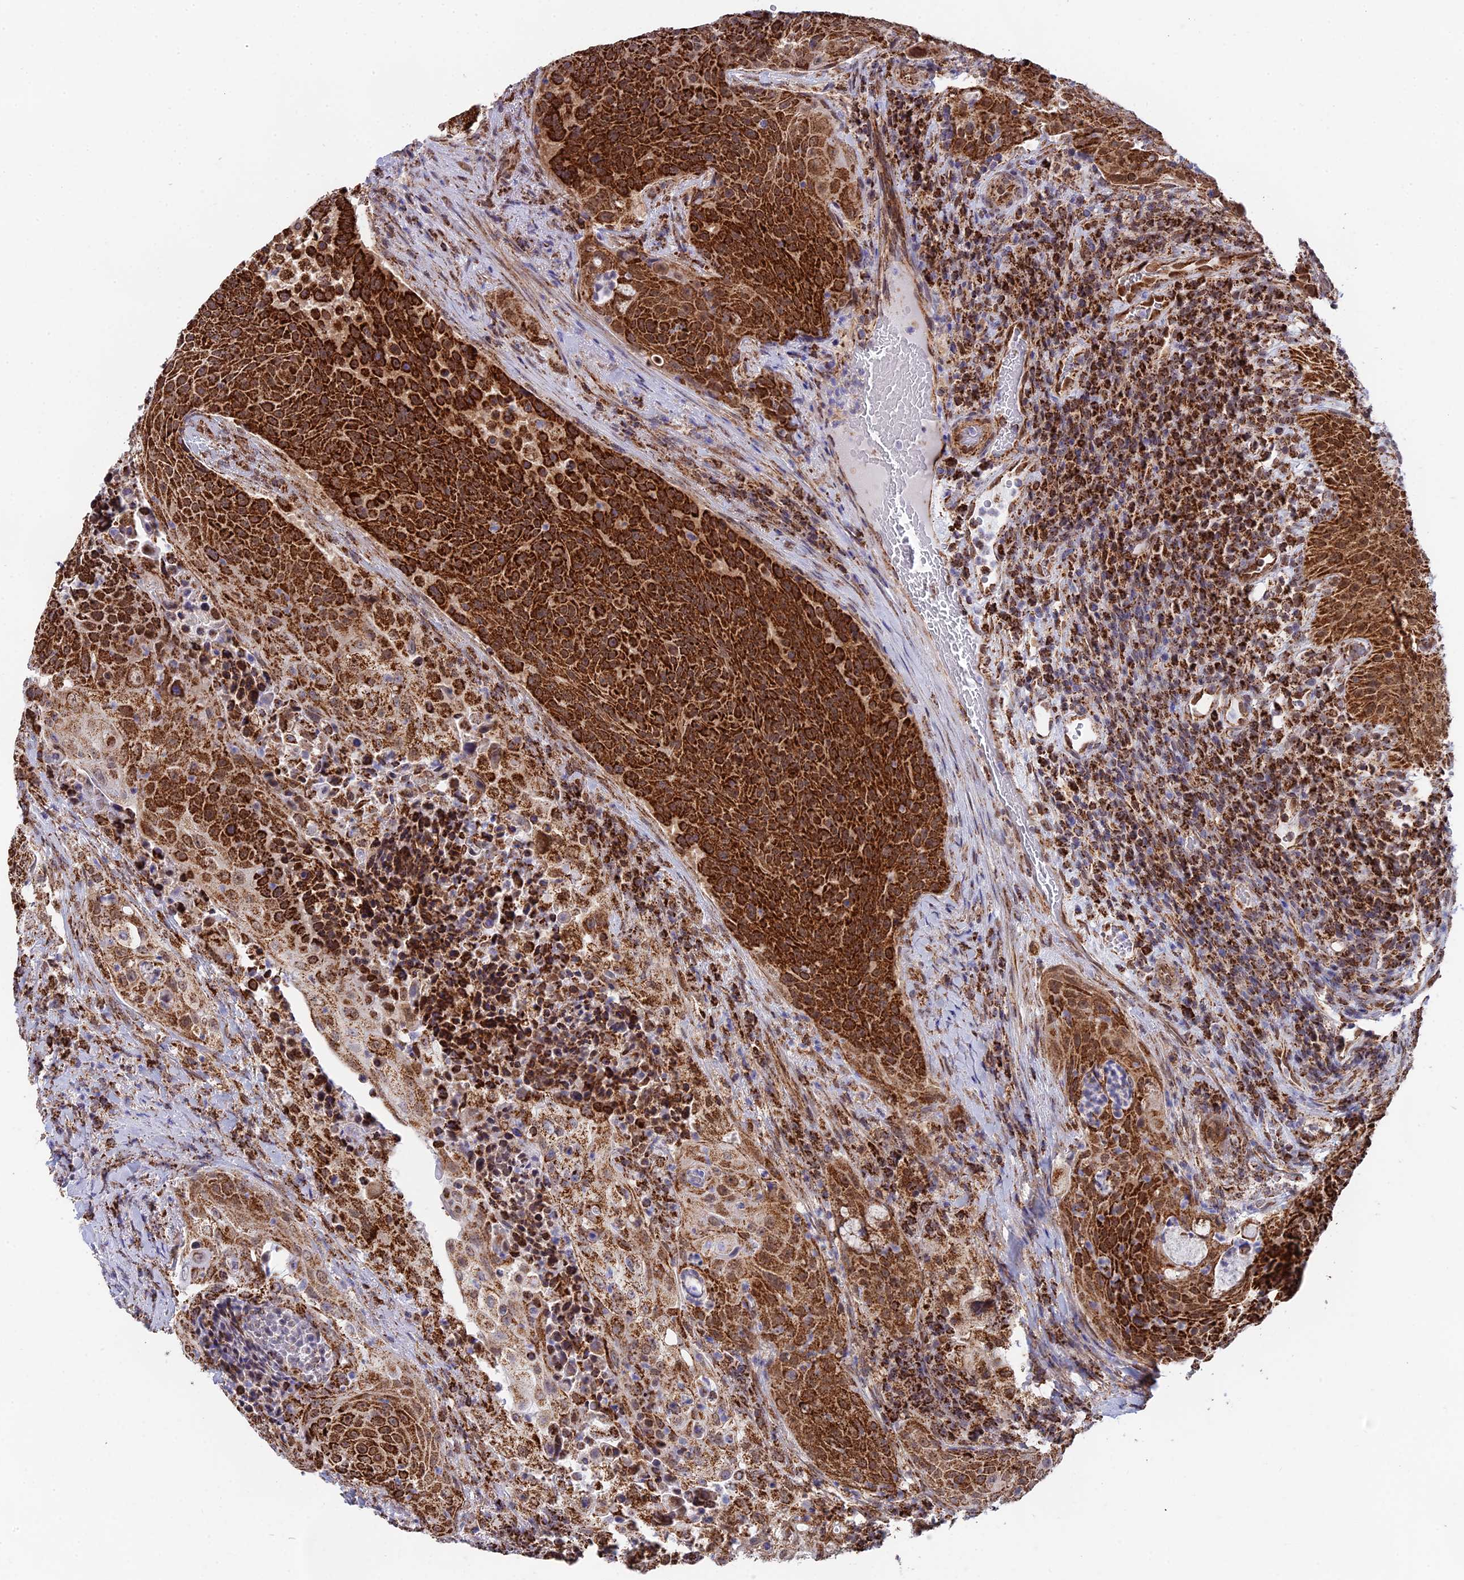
{"staining": {"intensity": "strong", "quantity": ">75%", "location": "cytoplasmic/membranous"}, "tissue": "urothelial cancer", "cell_type": "Tumor cells", "image_type": "cancer", "snomed": [{"axis": "morphology", "description": "Urothelial carcinoma, High grade"}, {"axis": "topography", "description": "Urinary bladder"}], "caption": "Urothelial cancer stained with a protein marker exhibits strong staining in tumor cells.", "gene": "CDC16", "patient": {"sex": "female", "age": 63}}